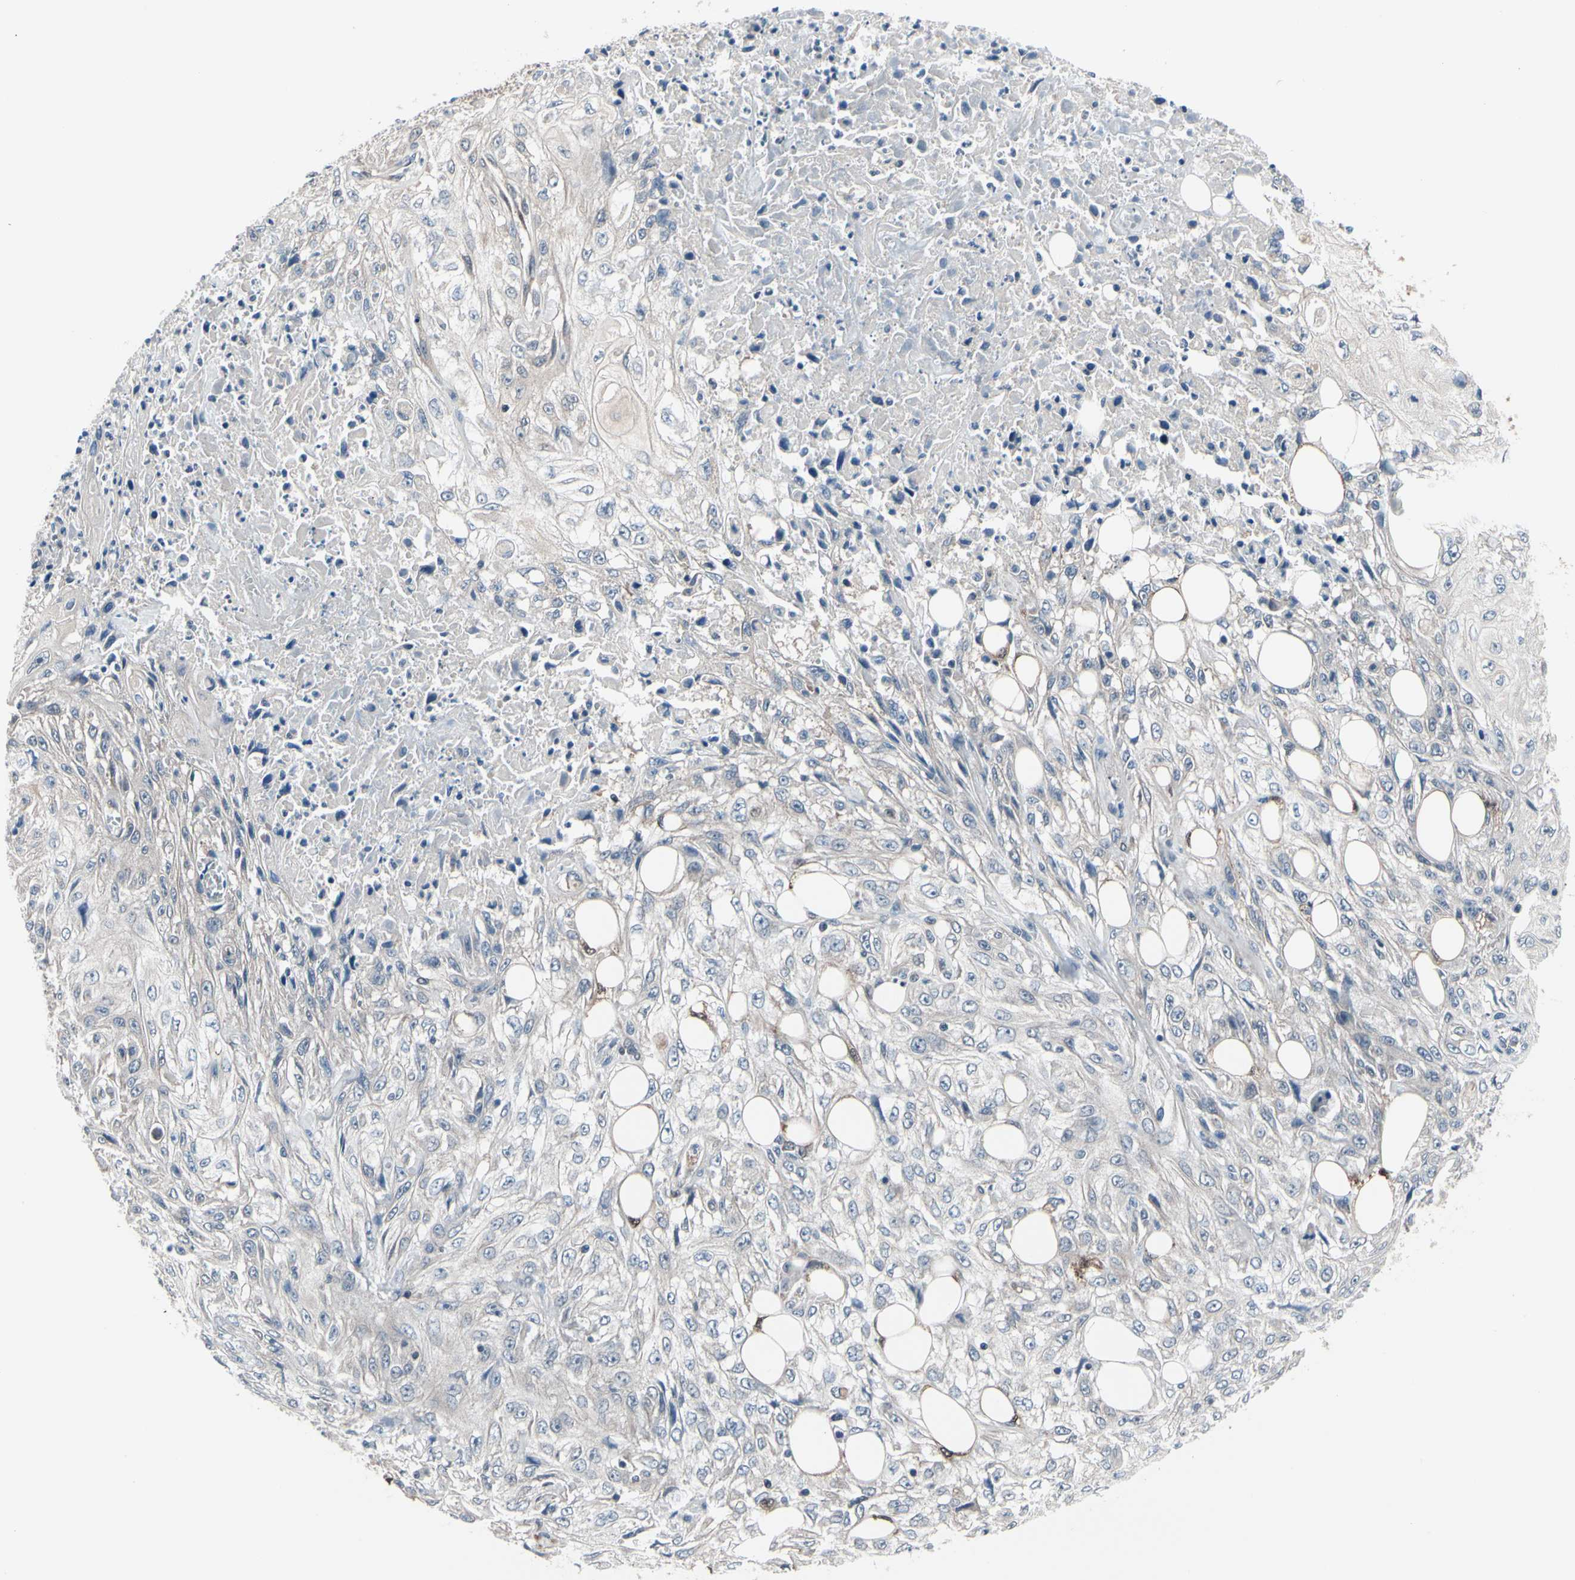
{"staining": {"intensity": "negative", "quantity": "none", "location": "none"}, "tissue": "skin cancer", "cell_type": "Tumor cells", "image_type": "cancer", "snomed": [{"axis": "morphology", "description": "Squamous cell carcinoma, NOS"}, {"axis": "morphology", "description": "Squamous cell carcinoma, metastatic, NOS"}, {"axis": "topography", "description": "Skin"}, {"axis": "topography", "description": "Lymph node"}], "caption": "An immunohistochemistry (IHC) histopathology image of skin squamous cell carcinoma is shown. There is no staining in tumor cells of skin squamous cell carcinoma.", "gene": "PRDX6", "patient": {"sex": "male", "age": 75}}